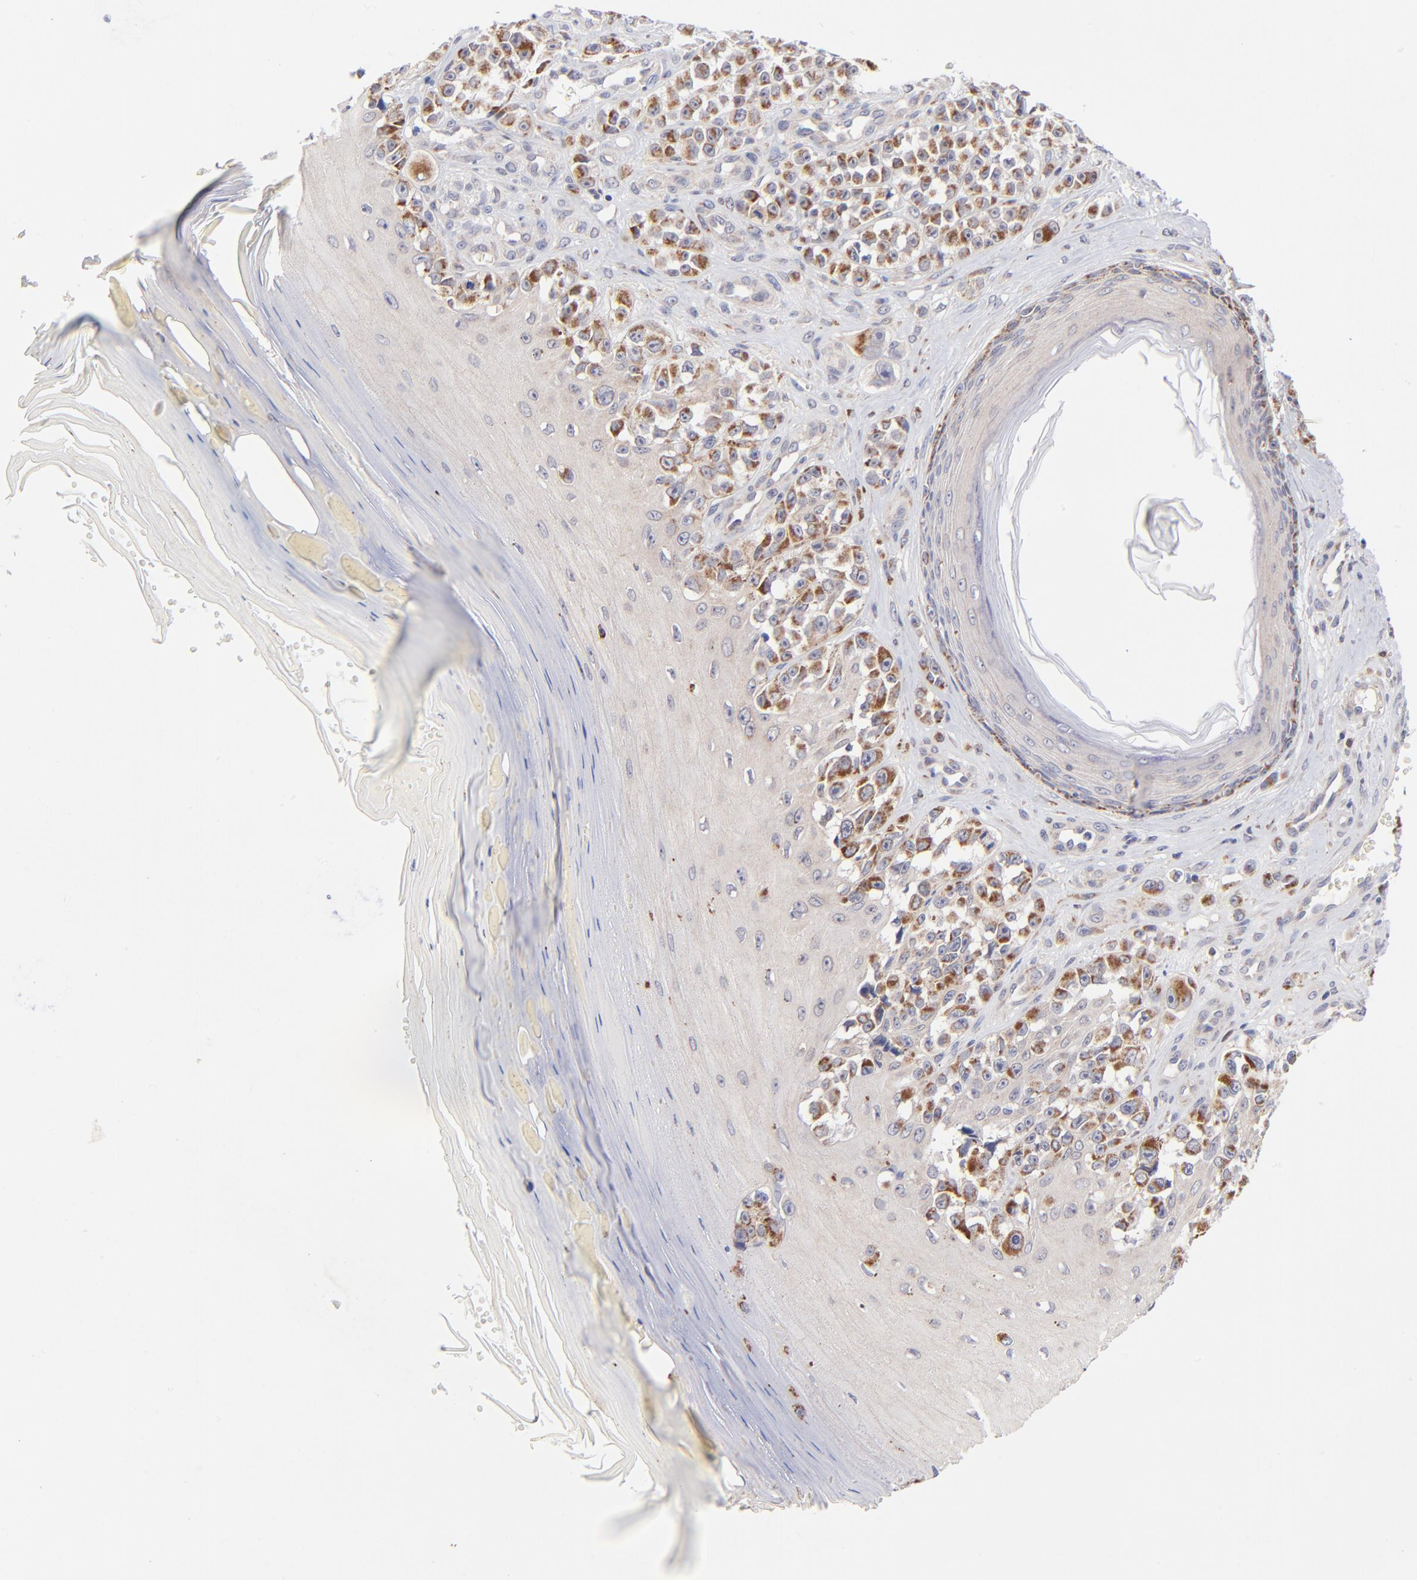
{"staining": {"intensity": "moderate", "quantity": "25%-75%", "location": "cytoplasmic/membranous"}, "tissue": "melanoma", "cell_type": "Tumor cells", "image_type": "cancer", "snomed": [{"axis": "morphology", "description": "Malignant melanoma, NOS"}, {"axis": "topography", "description": "Skin"}], "caption": "IHC photomicrograph of neoplastic tissue: human melanoma stained using immunohistochemistry exhibits medium levels of moderate protein expression localized specifically in the cytoplasmic/membranous of tumor cells, appearing as a cytoplasmic/membranous brown color.", "gene": "FBXL12", "patient": {"sex": "female", "age": 82}}